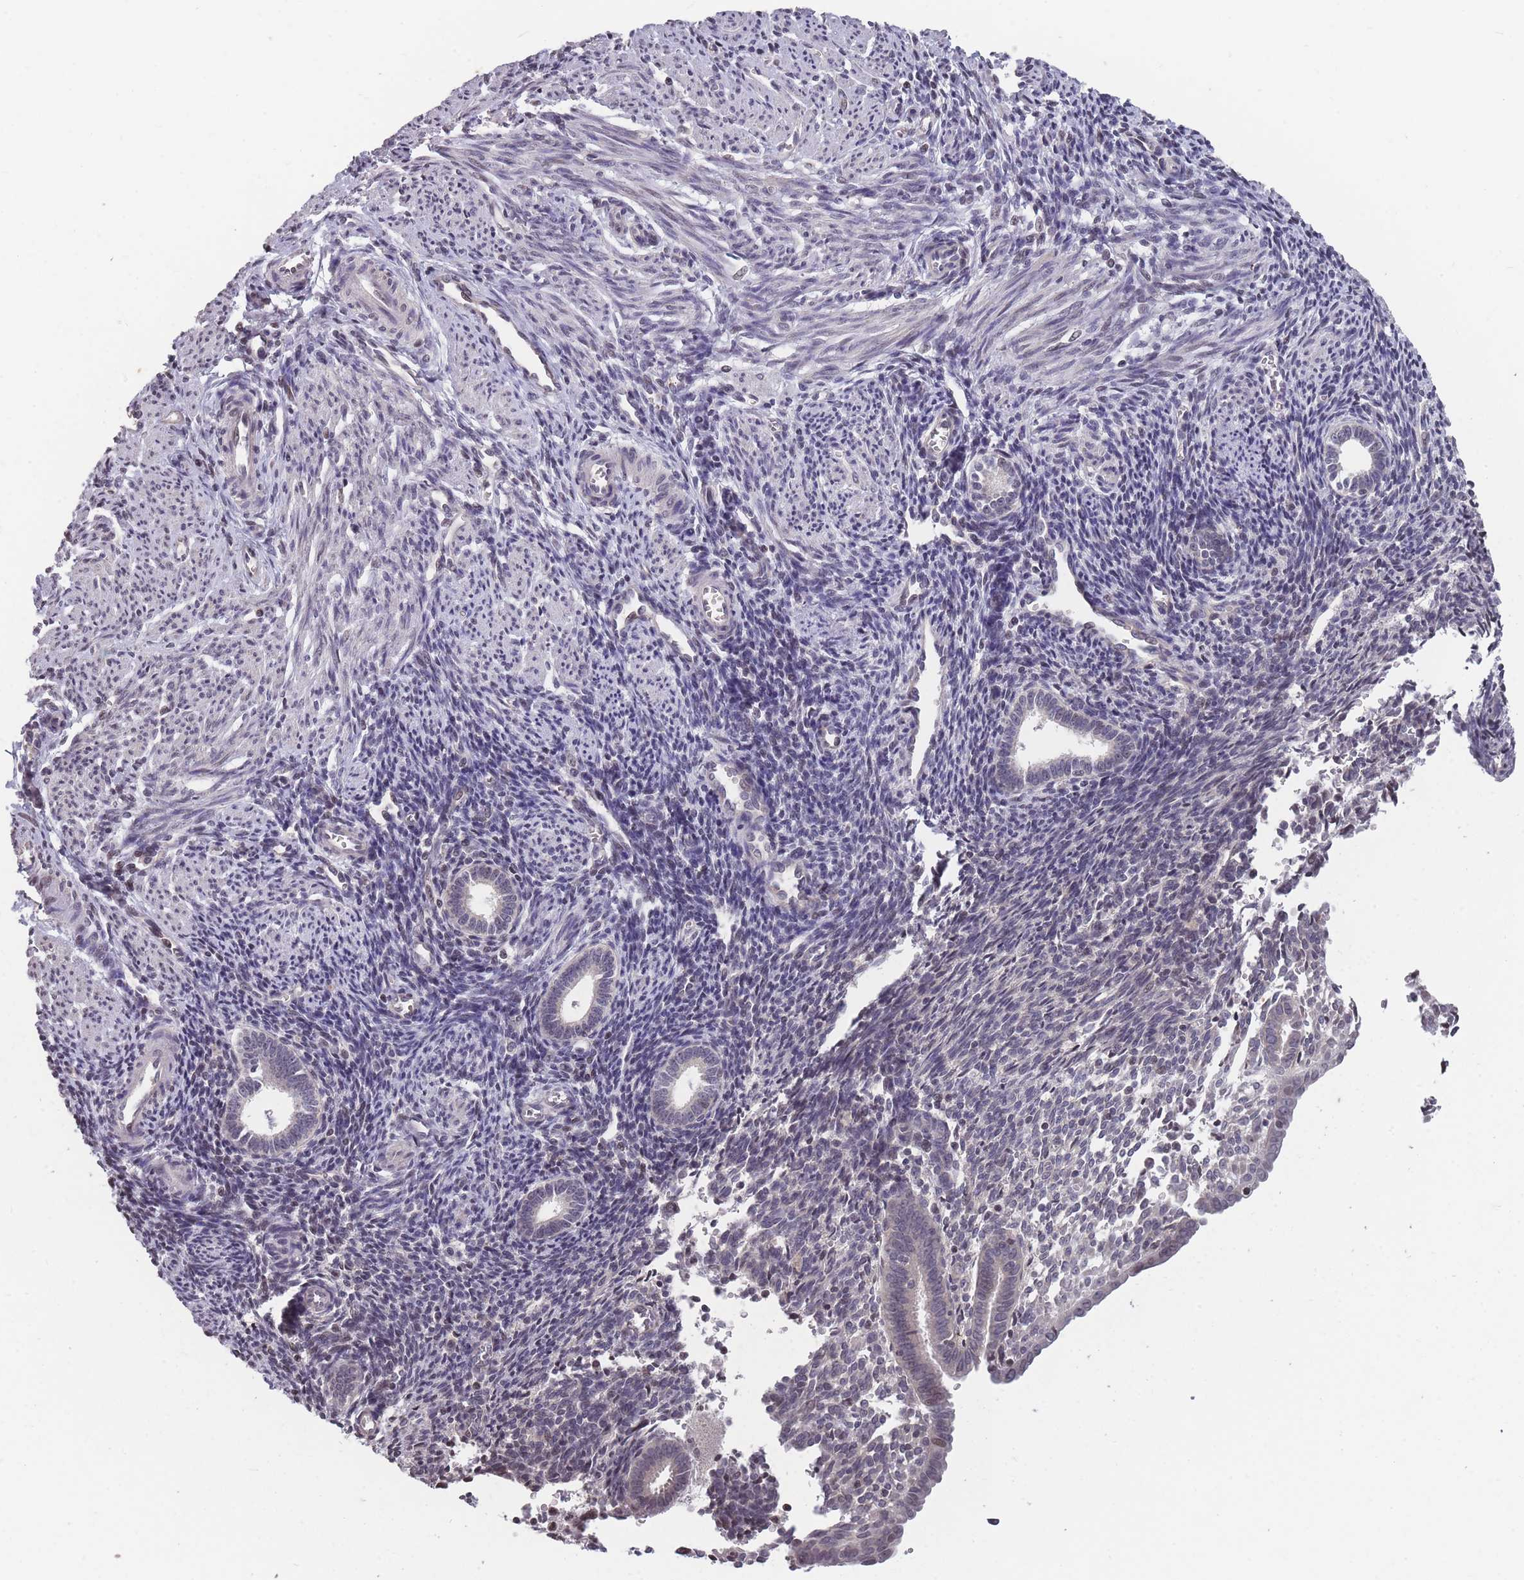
{"staining": {"intensity": "negative", "quantity": "none", "location": "none"}, "tissue": "endometrium", "cell_type": "Cells in endometrial stroma", "image_type": "normal", "snomed": [{"axis": "morphology", "description": "Normal tissue, NOS"}, {"axis": "topography", "description": "Endometrium"}], "caption": "Immunohistochemistry histopathology image of normal endometrium: human endometrium stained with DAB shows no significant protein positivity in cells in endometrial stroma.", "gene": "GGT5", "patient": {"sex": "female", "age": 32}}